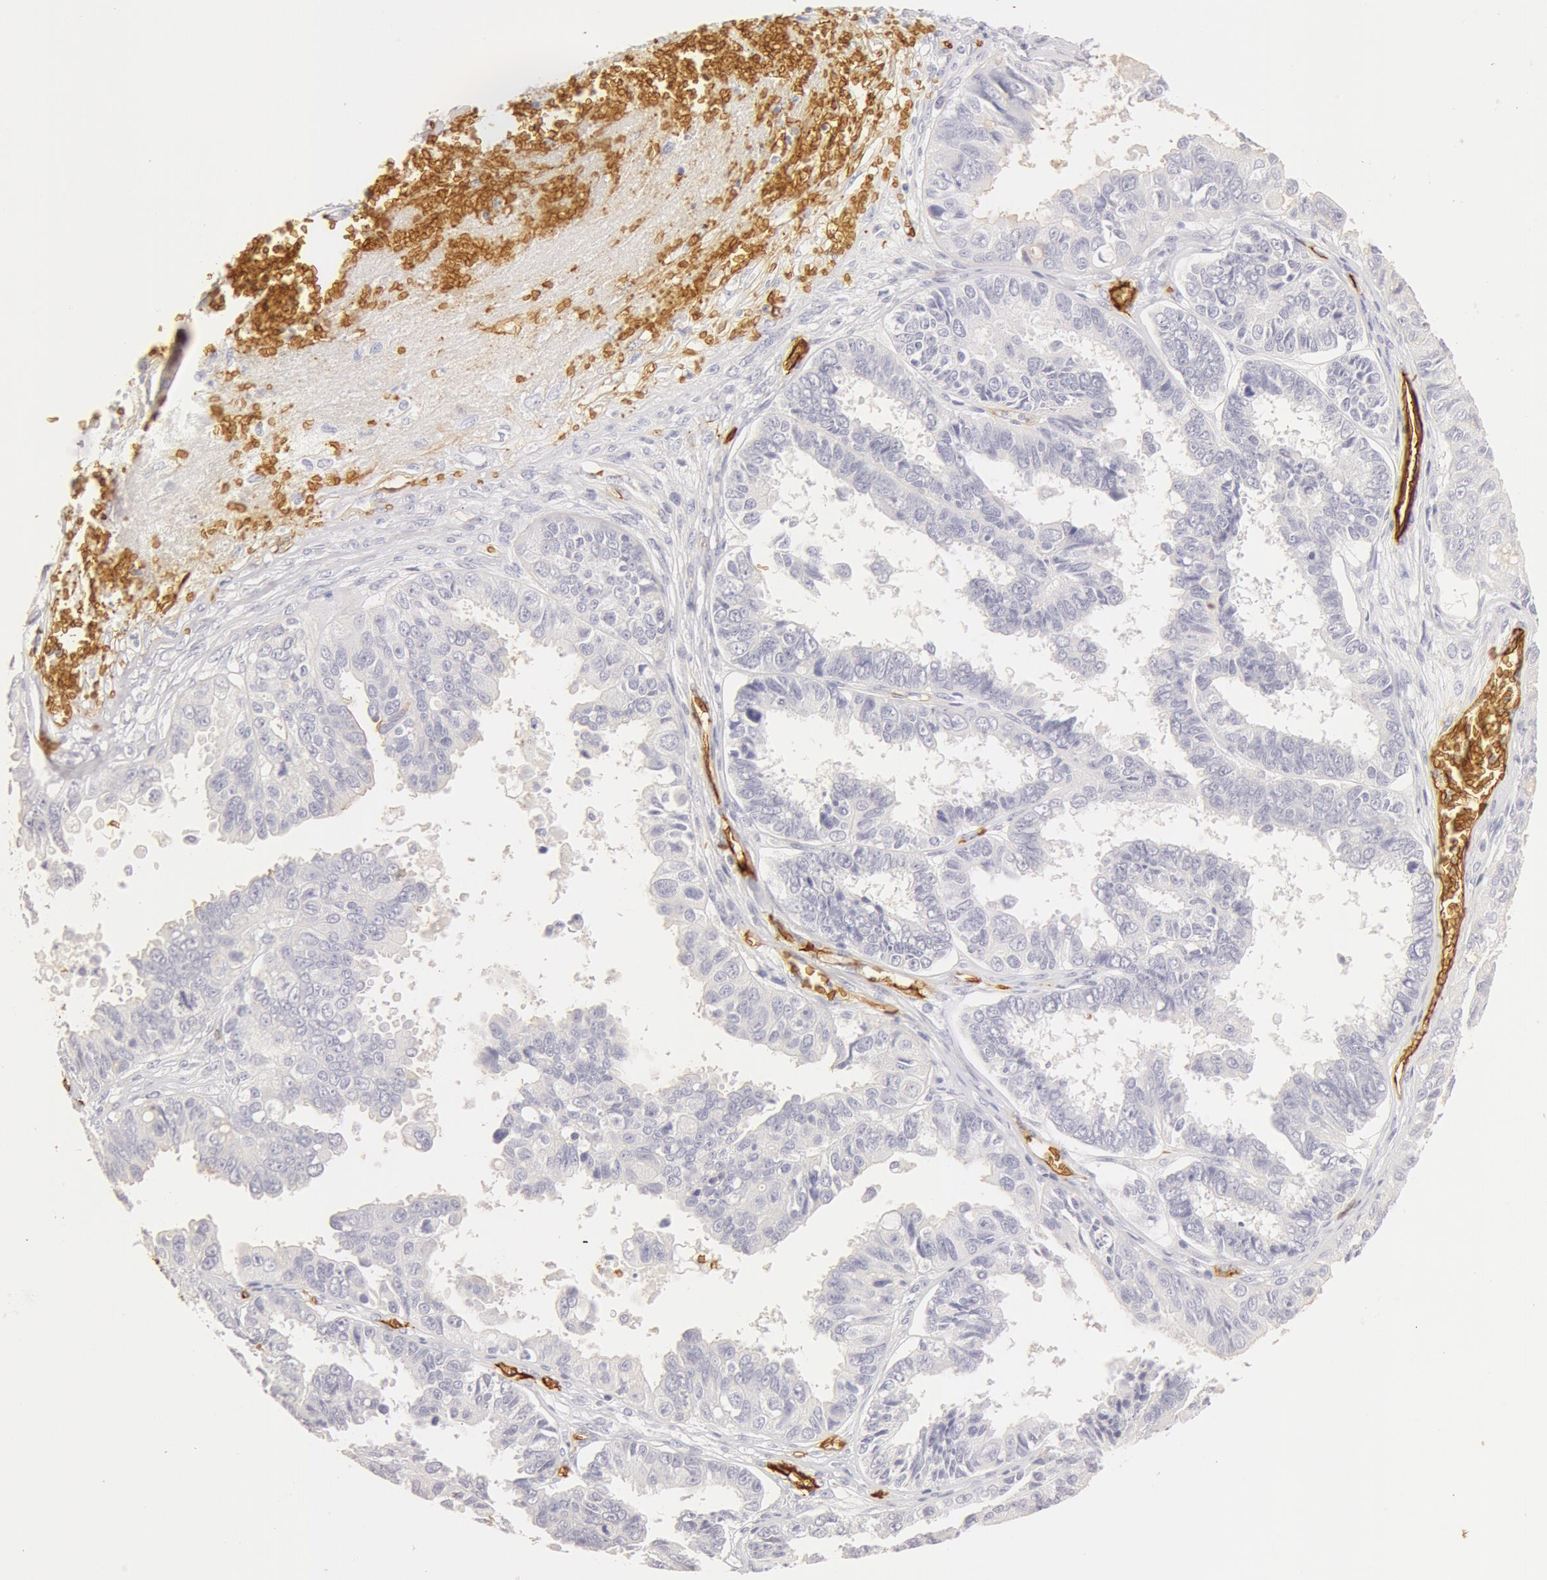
{"staining": {"intensity": "negative", "quantity": "none", "location": "none"}, "tissue": "ovarian cancer", "cell_type": "Tumor cells", "image_type": "cancer", "snomed": [{"axis": "morphology", "description": "Carcinoma, endometroid"}, {"axis": "topography", "description": "Ovary"}], "caption": "Photomicrograph shows no significant protein positivity in tumor cells of endometroid carcinoma (ovarian).", "gene": "AQP1", "patient": {"sex": "female", "age": 85}}